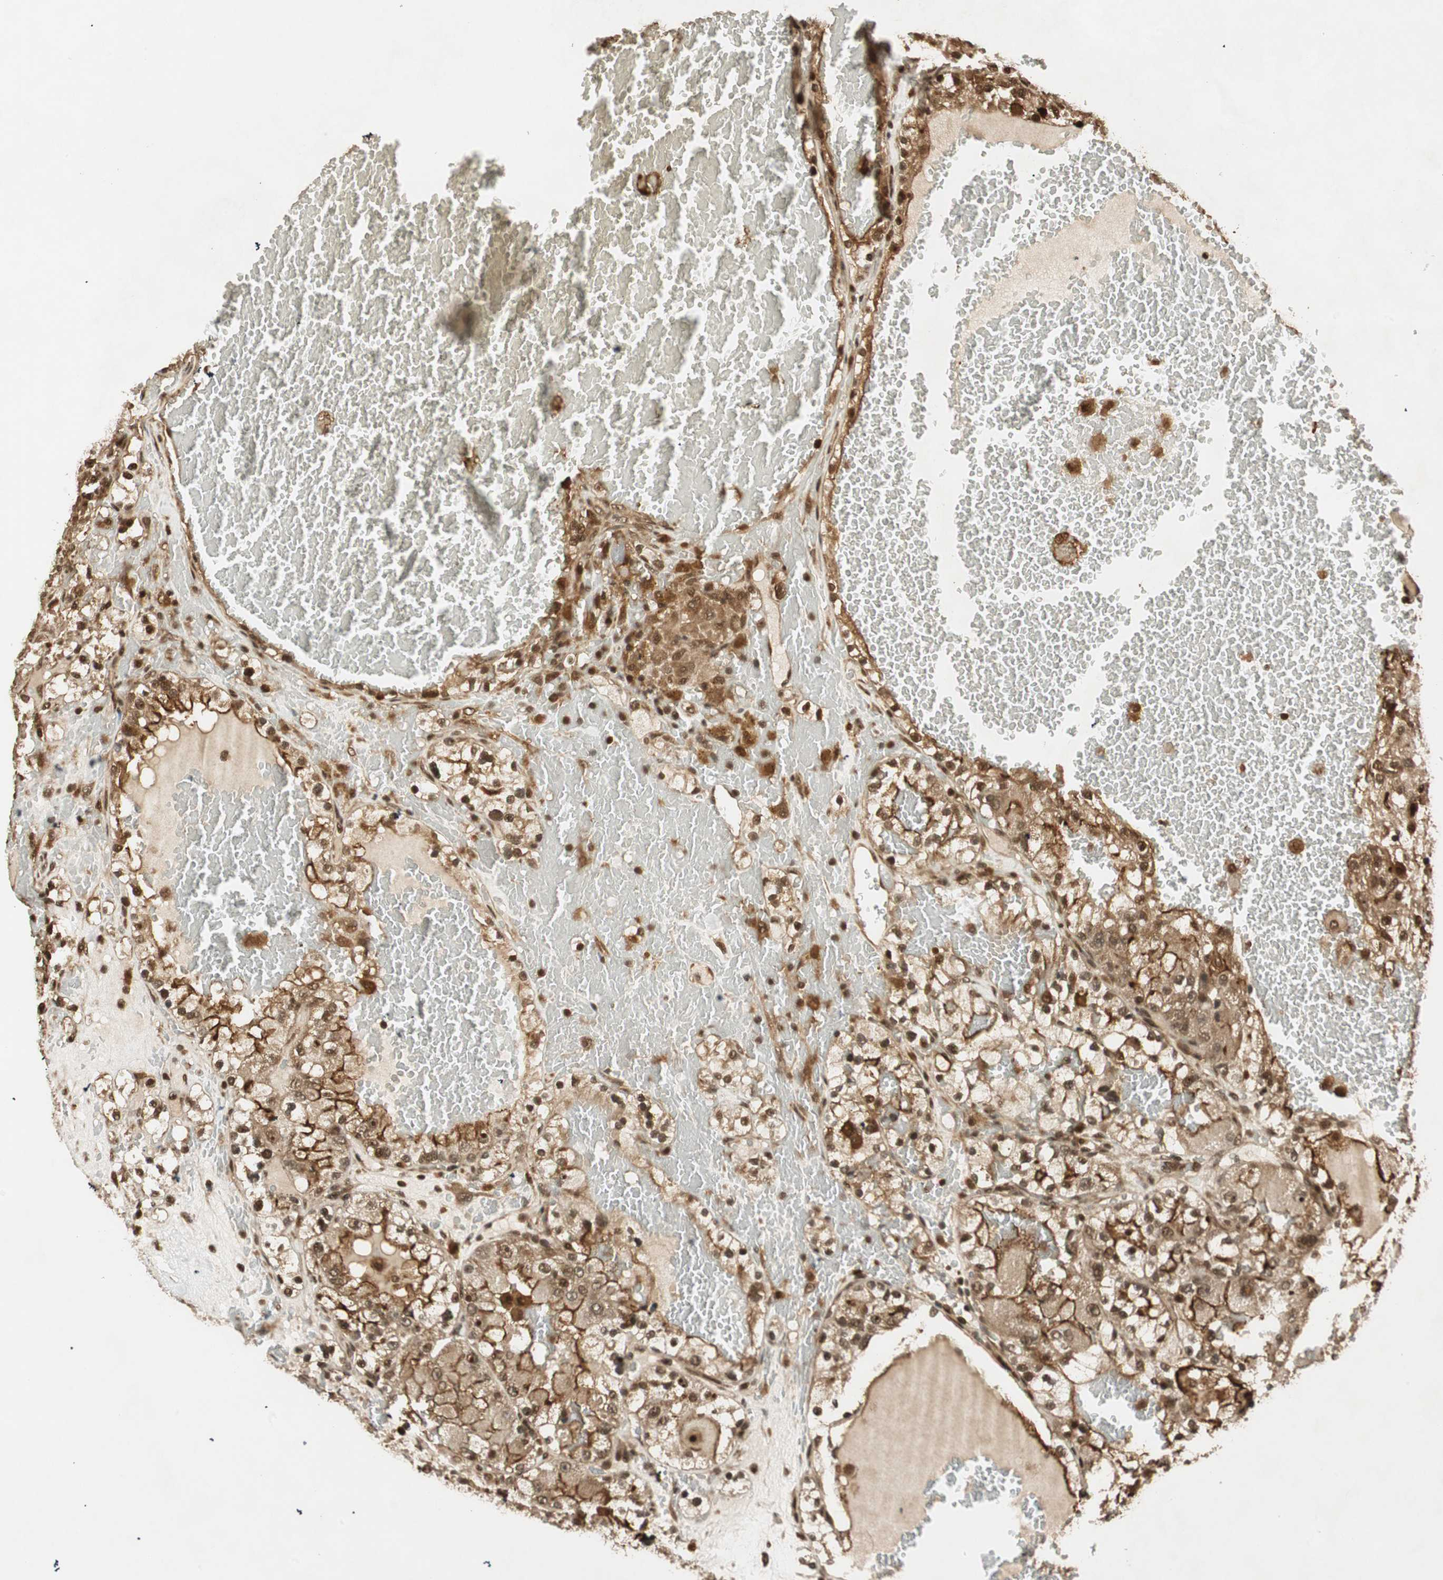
{"staining": {"intensity": "strong", "quantity": ">75%", "location": "cytoplasmic/membranous,nuclear"}, "tissue": "renal cancer", "cell_type": "Tumor cells", "image_type": "cancer", "snomed": [{"axis": "morphology", "description": "Normal tissue, NOS"}, {"axis": "morphology", "description": "Adenocarcinoma, NOS"}, {"axis": "topography", "description": "Kidney"}], "caption": "A high amount of strong cytoplasmic/membranous and nuclear expression is appreciated in about >75% of tumor cells in renal cancer (adenocarcinoma) tissue.", "gene": "RPA3", "patient": {"sex": "male", "age": 61}}